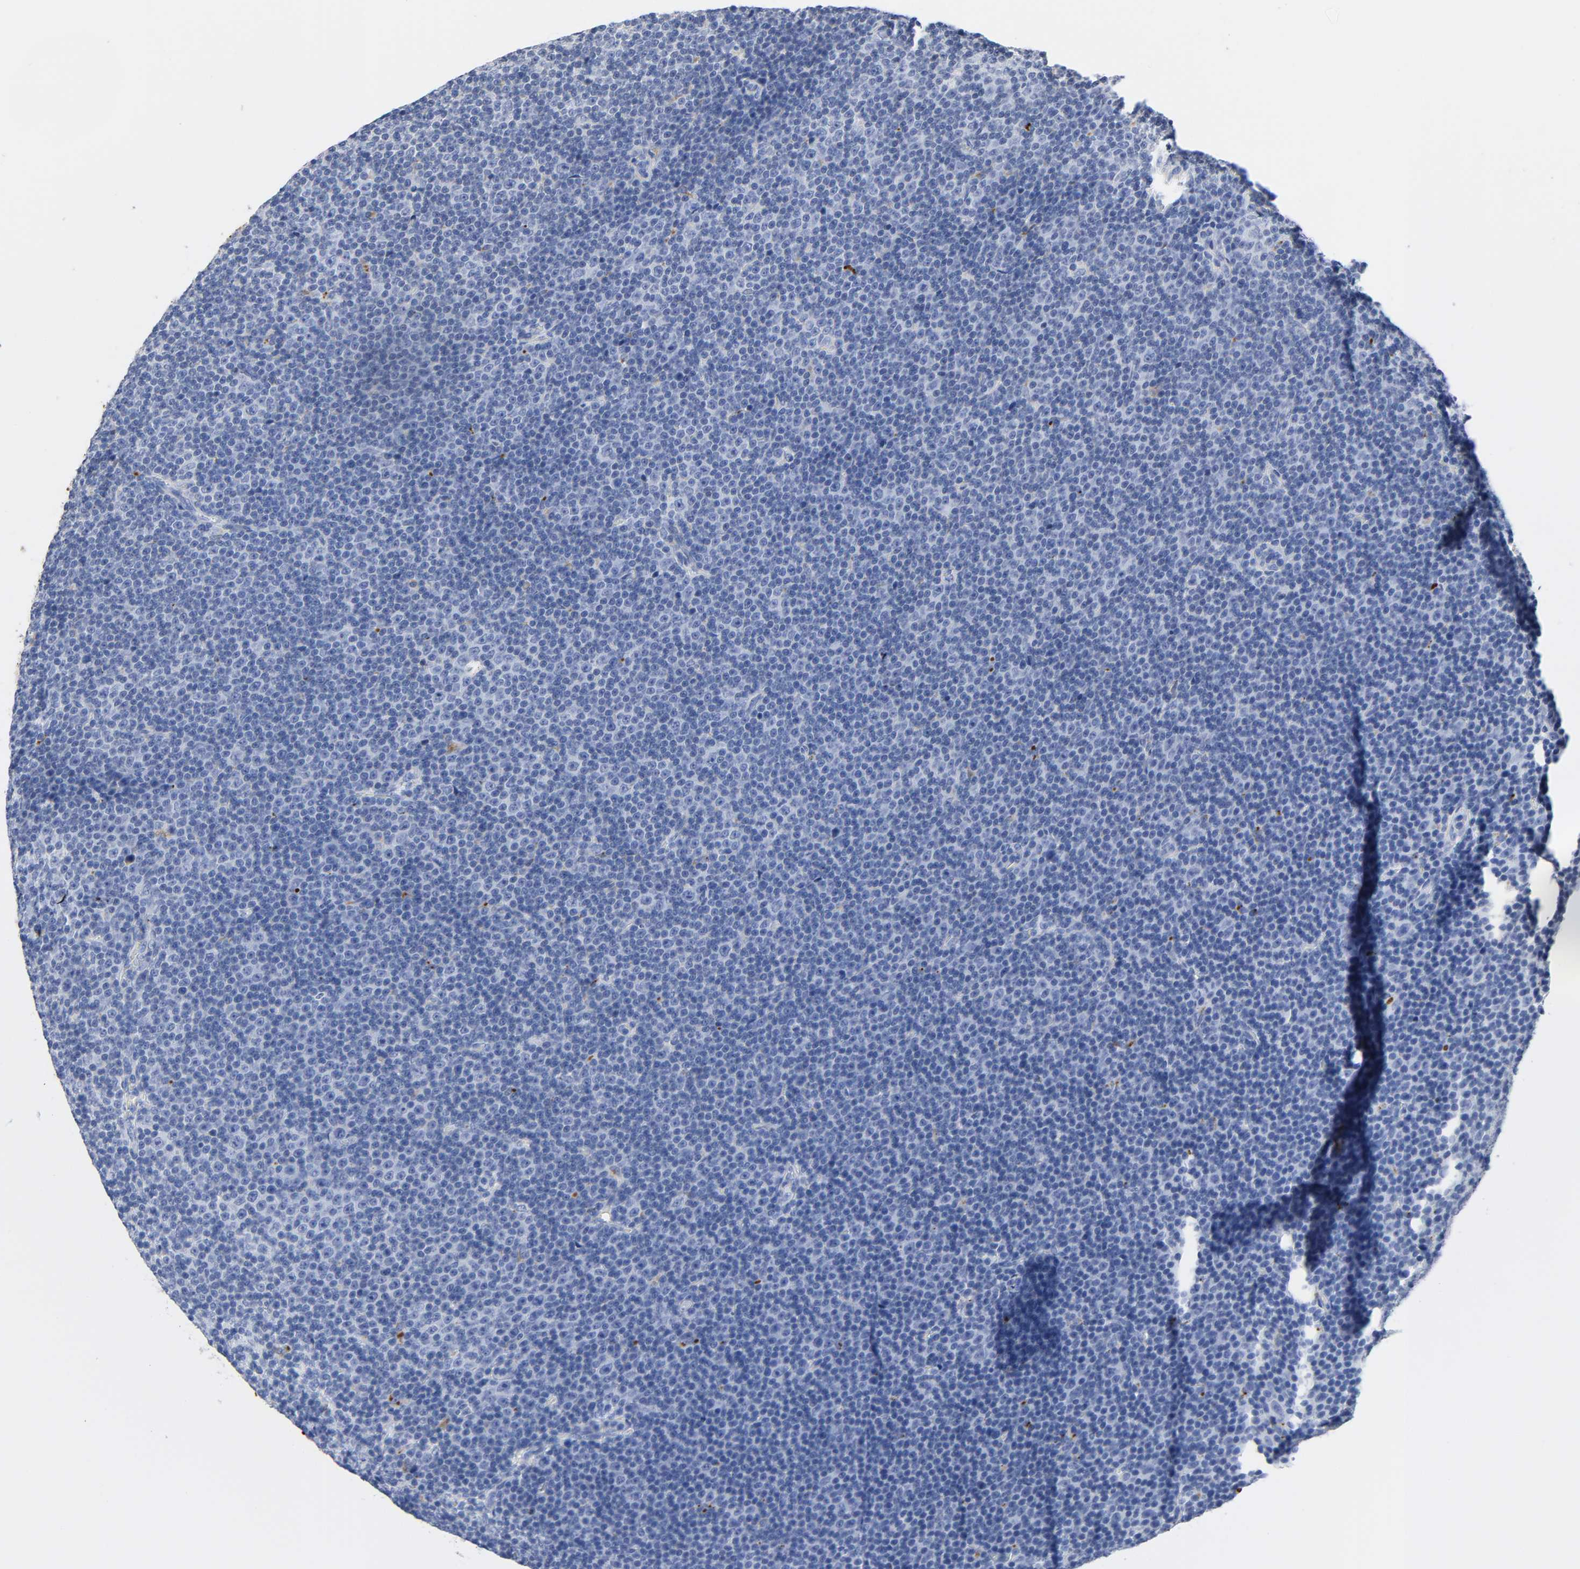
{"staining": {"intensity": "negative", "quantity": "none", "location": "none"}, "tissue": "lymphoma", "cell_type": "Tumor cells", "image_type": "cancer", "snomed": [{"axis": "morphology", "description": "Malignant lymphoma, non-Hodgkin's type, Low grade"}, {"axis": "topography", "description": "Lymph node"}], "caption": "DAB (3,3'-diaminobenzidine) immunohistochemical staining of human lymphoma demonstrates no significant staining in tumor cells.", "gene": "PLP1", "patient": {"sex": "female", "age": 67}}